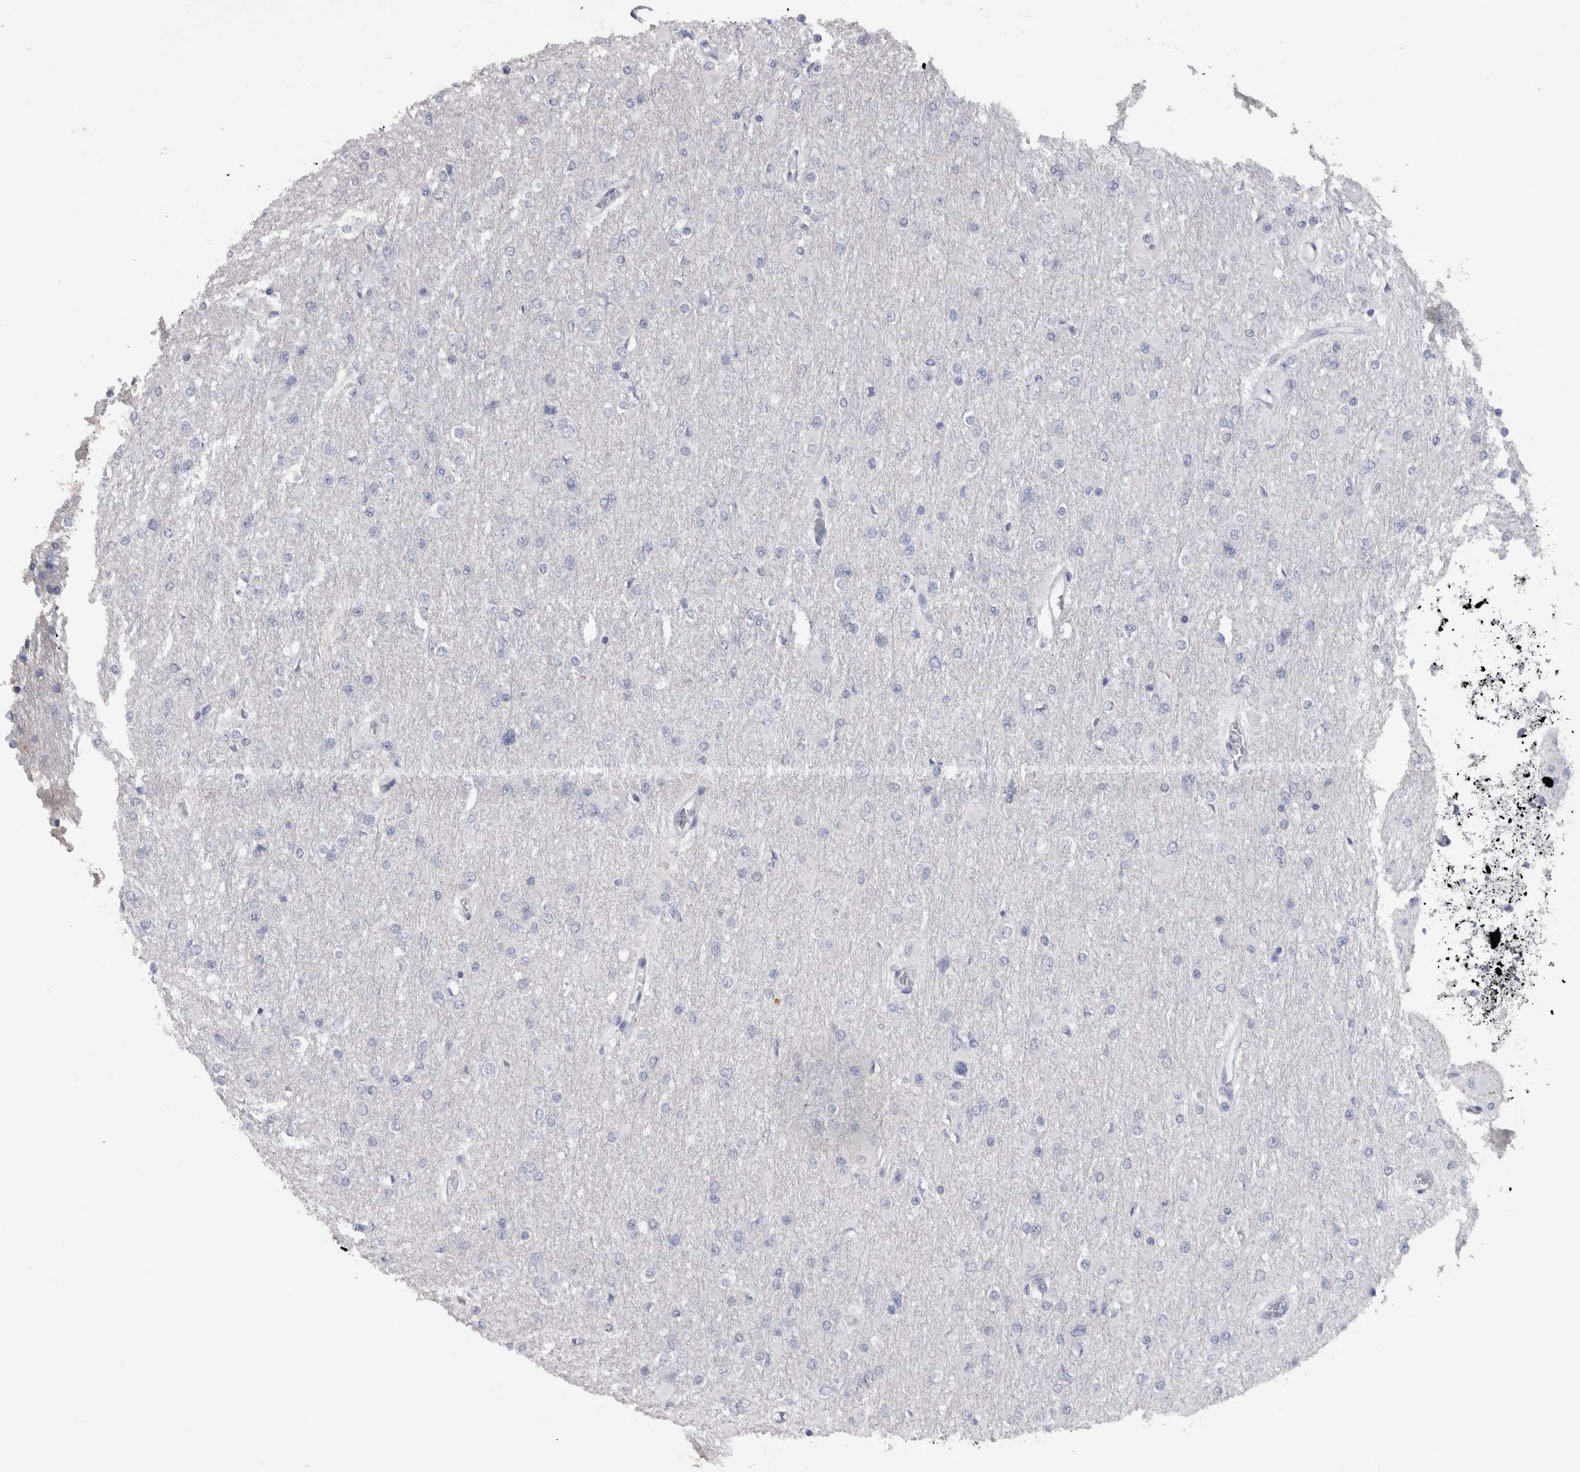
{"staining": {"intensity": "negative", "quantity": "none", "location": "none"}, "tissue": "glioma", "cell_type": "Tumor cells", "image_type": "cancer", "snomed": [{"axis": "morphology", "description": "Glioma, malignant, High grade"}, {"axis": "topography", "description": "Cerebral cortex"}], "caption": "This micrograph is of glioma stained with immunohistochemistry (IHC) to label a protein in brown with the nuclei are counter-stained blue. There is no expression in tumor cells.", "gene": "PTH", "patient": {"sex": "female", "age": 36}}